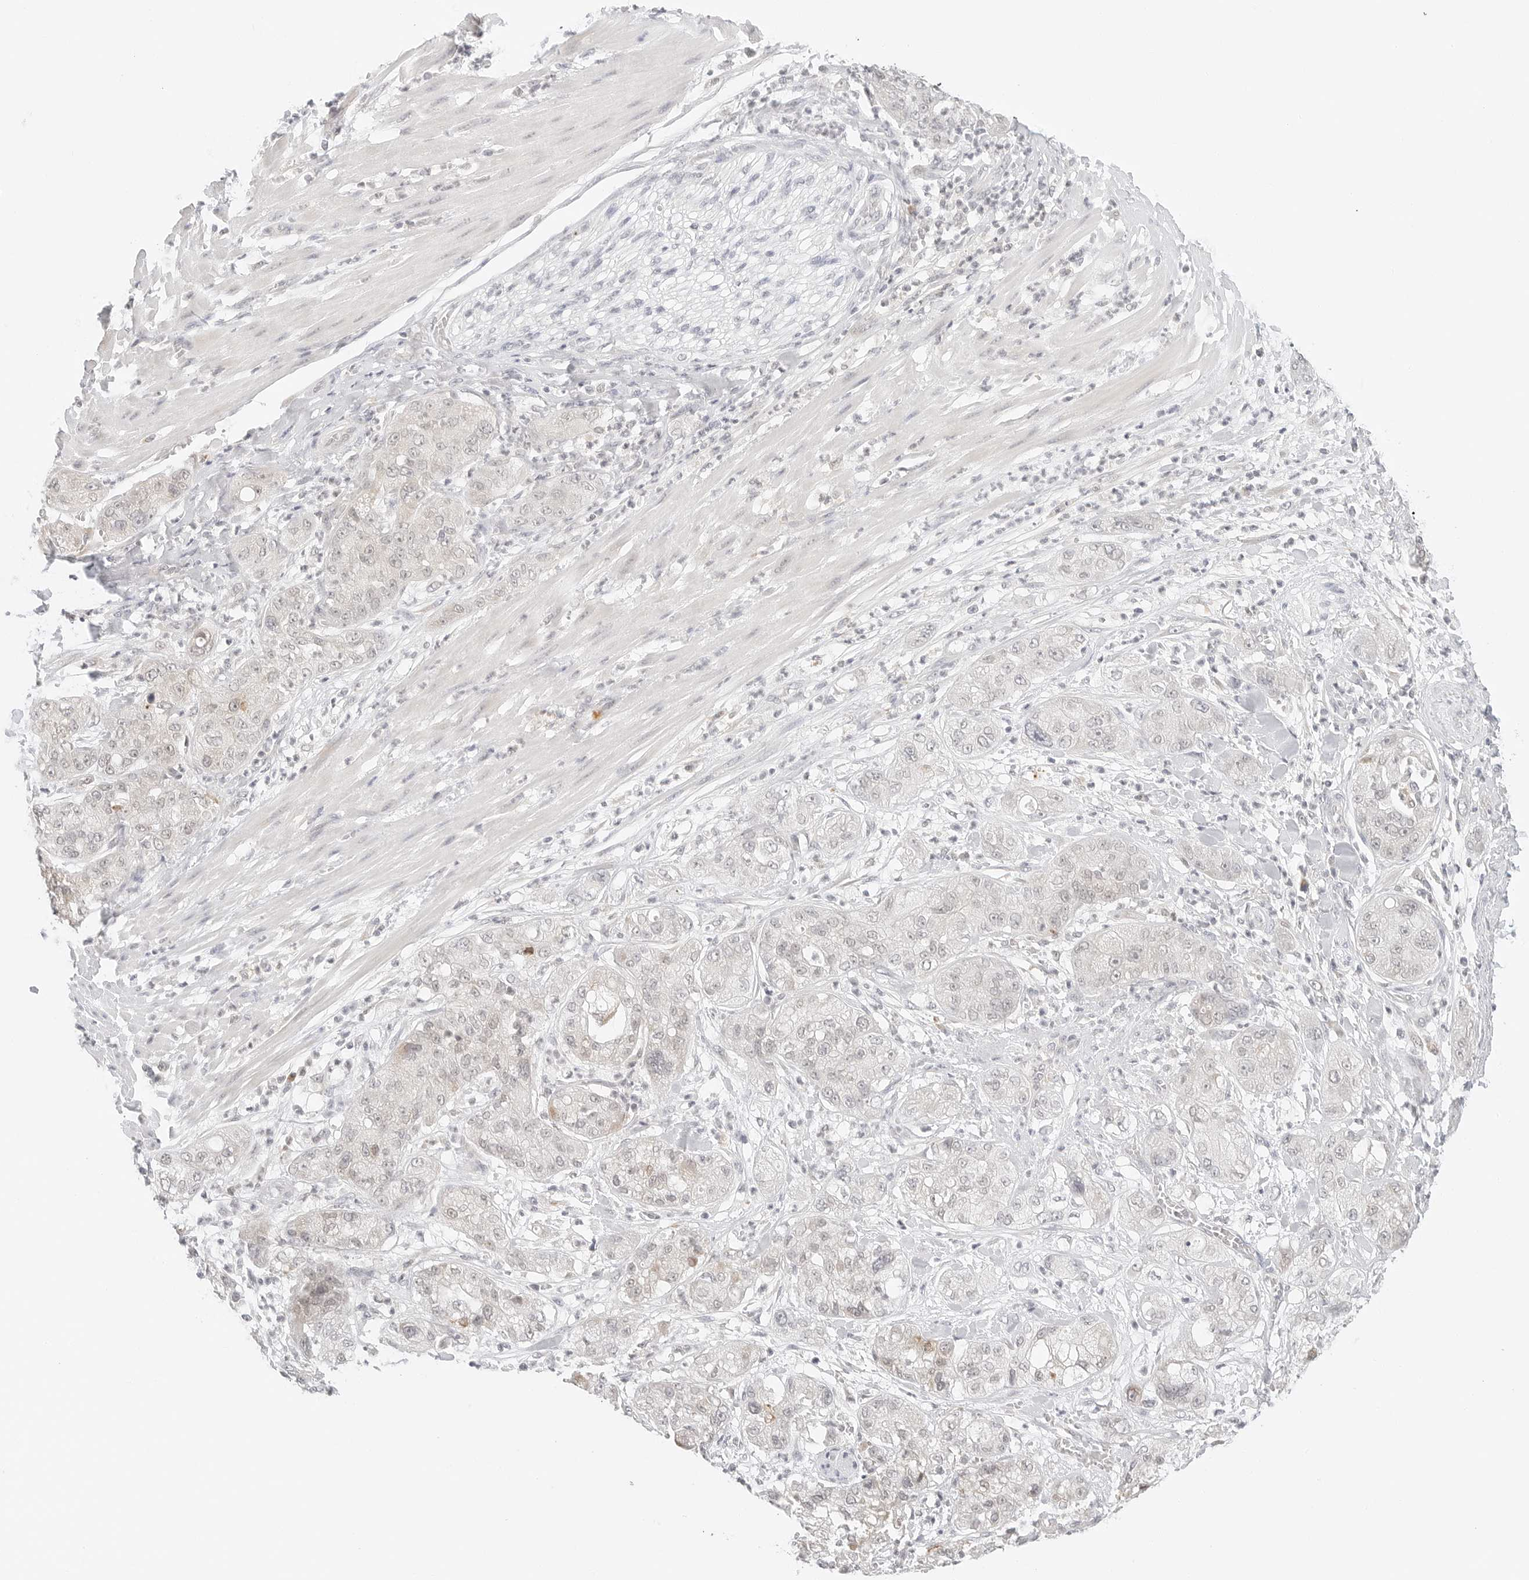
{"staining": {"intensity": "negative", "quantity": "none", "location": "none"}, "tissue": "pancreatic cancer", "cell_type": "Tumor cells", "image_type": "cancer", "snomed": [{"axis": "morphology", "description": "Adenocarcinoma, NOS"}, {"axis": "topography", "description": "Pancreas"}], "caption": "This is an immunohistochemistry (IHC) histopathology image of pancreatic cancer (adenocarcinoma). There is no staining in tumor cells.", "gene": "NEO1", "patient": {"sex": "female", "age": 78}}